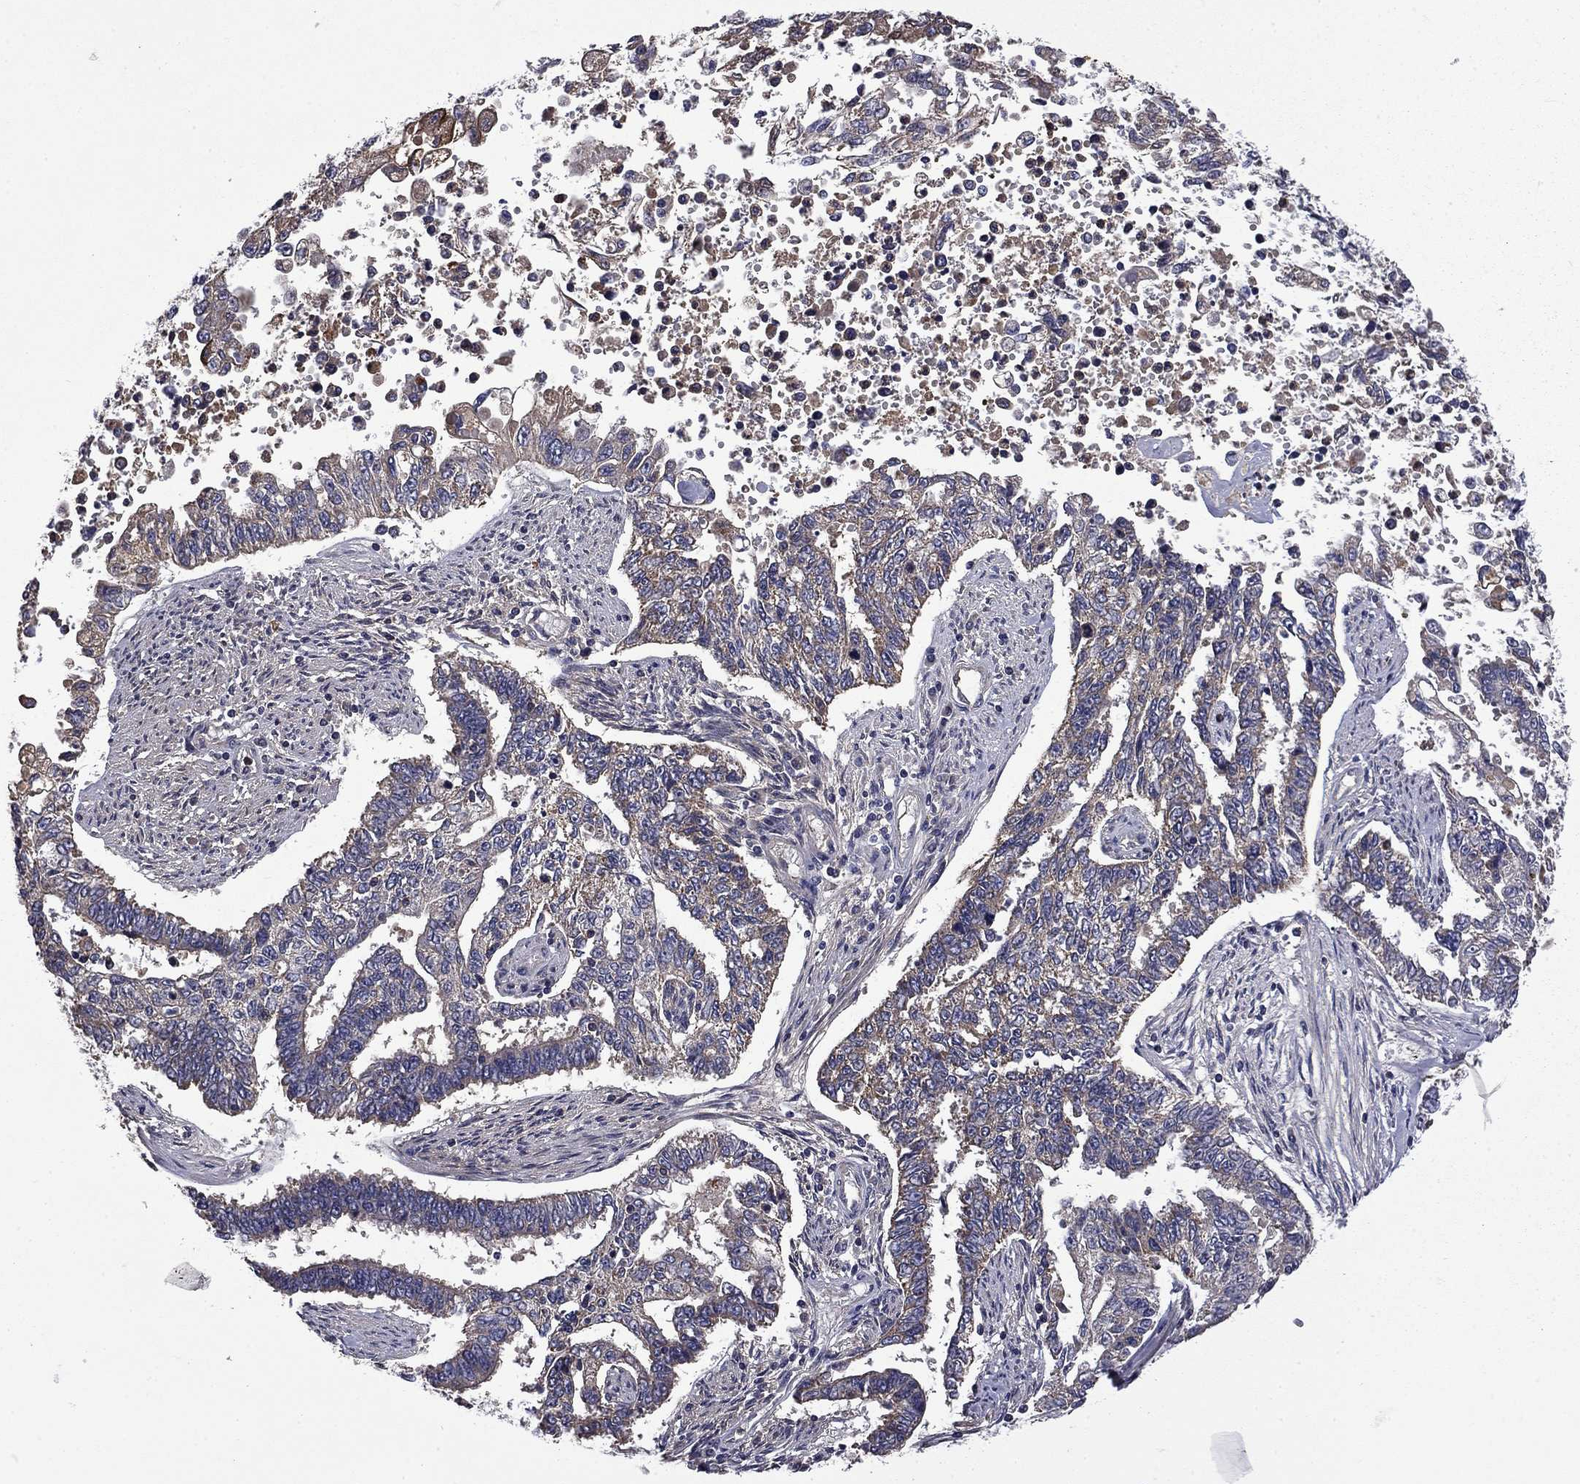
{"staining": {"intensity": "negative", "quantity": "none", "location": "none"}, "tissue": "endometrial cancer", "cell_type": "Tumor cells", "image_type": "cancer", "snomed": [{"axis": "morphology", "description": "Adenocarcinoma, NOS"}, {"axis": "topography", "description": "Uterus"}], "caption": "High magnification brightfield microscopy of adenocarcinoma (endometrial) stained with DAB (3,3'-diaminobenzidine) (brown) and counterstained with hematoxylin (blue): tumor cells show no significant staining.", "gene": "CEACAM7", "patient": {"sex": "female", "age": 59}}